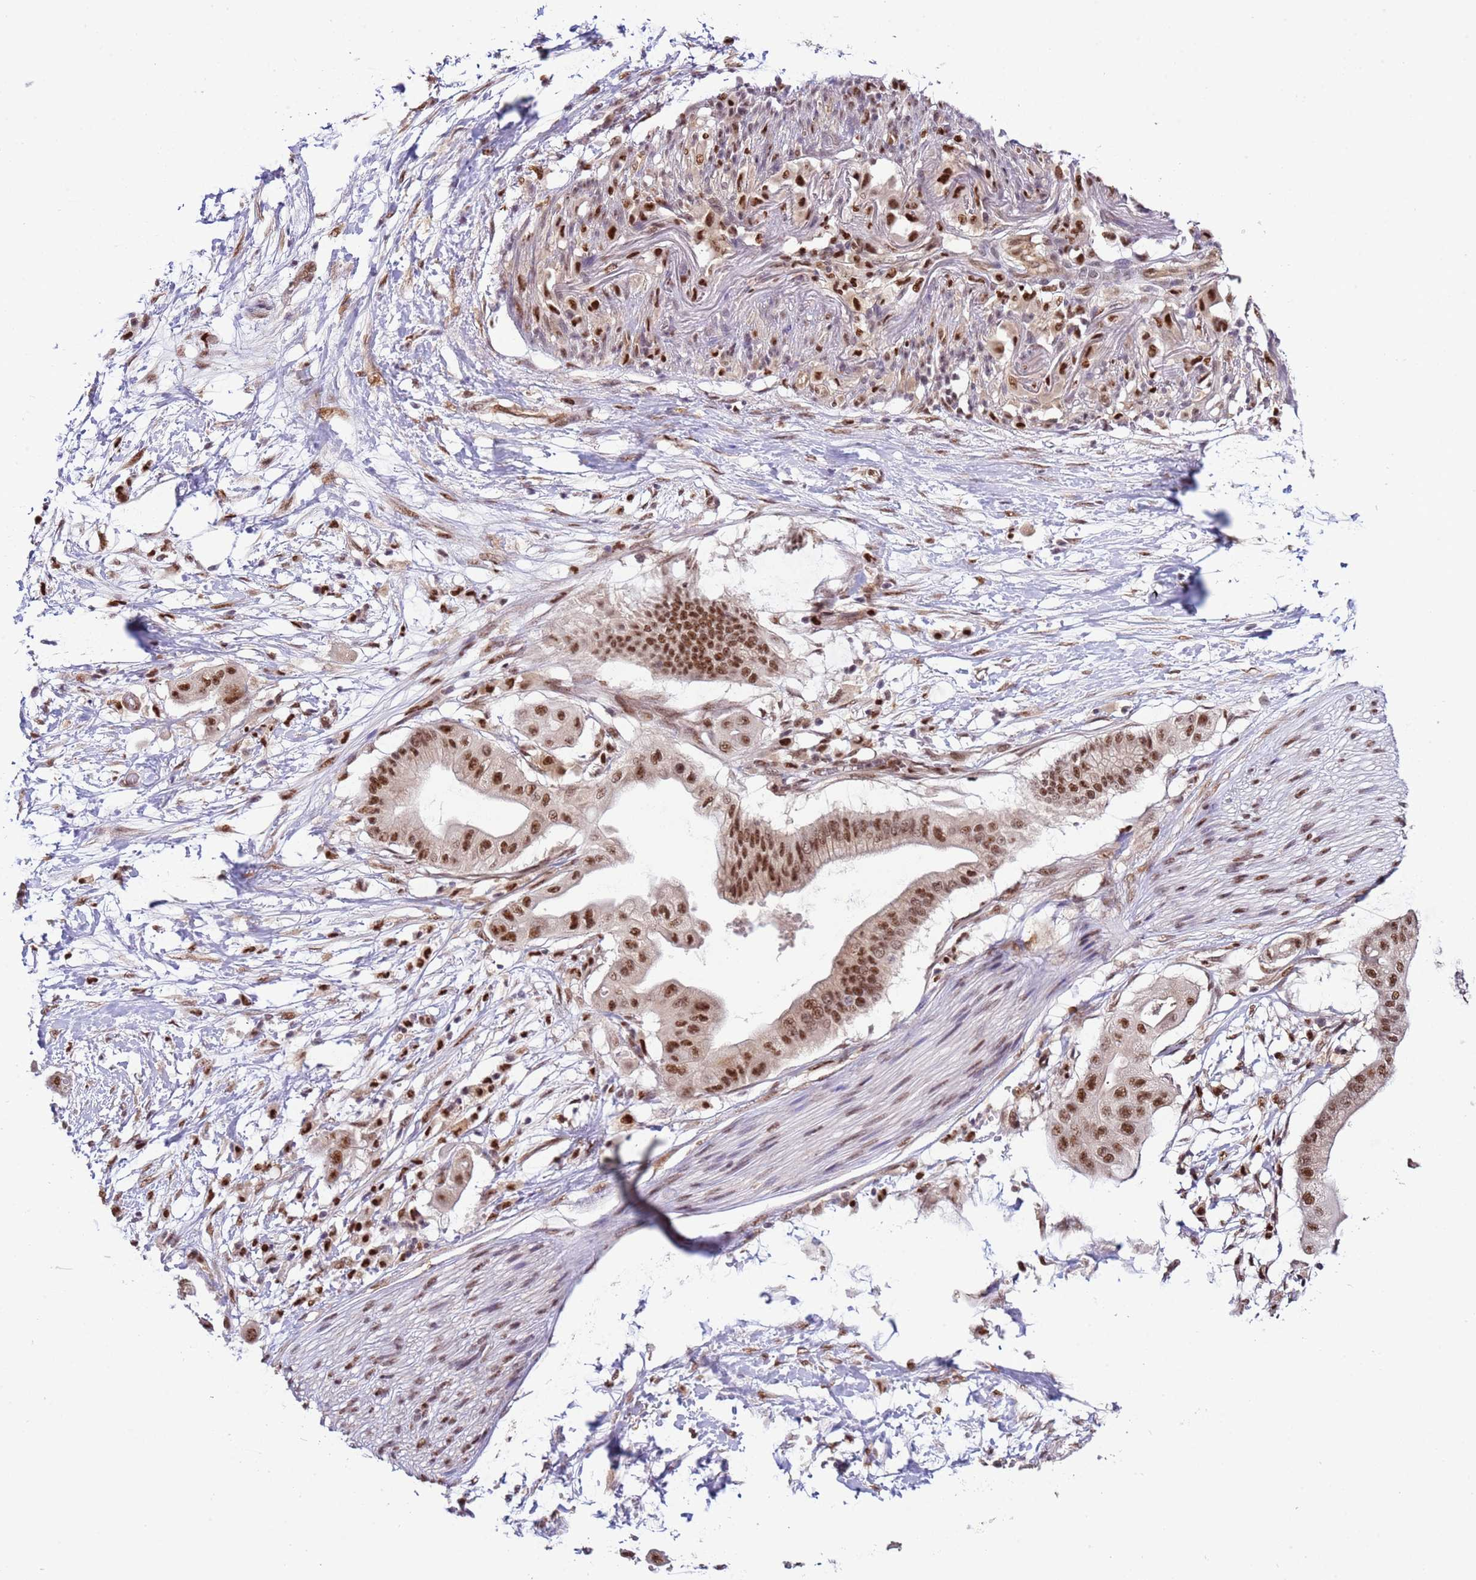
{"staining": {"intensity": "strong", "quantity": ">75%", "location": "nuclear"}, "tissue": "pancreatic cancer", "cell_type": "Tumor cells", "image_type": "cancer", "snomed": [{"axis": "morphology", "description": "Adenocarcinoma, NOS"}, {"axis": "topography", "description": "Pancreas"}], "caption": "Immunohistochemical staining of human adenocarcinoma (pancreatic) reveals high levels of strong nuclear staining in about >75% of tumor cells.", "gene": "PRPF6", "patient": {"sex": "male", "age": 68}}